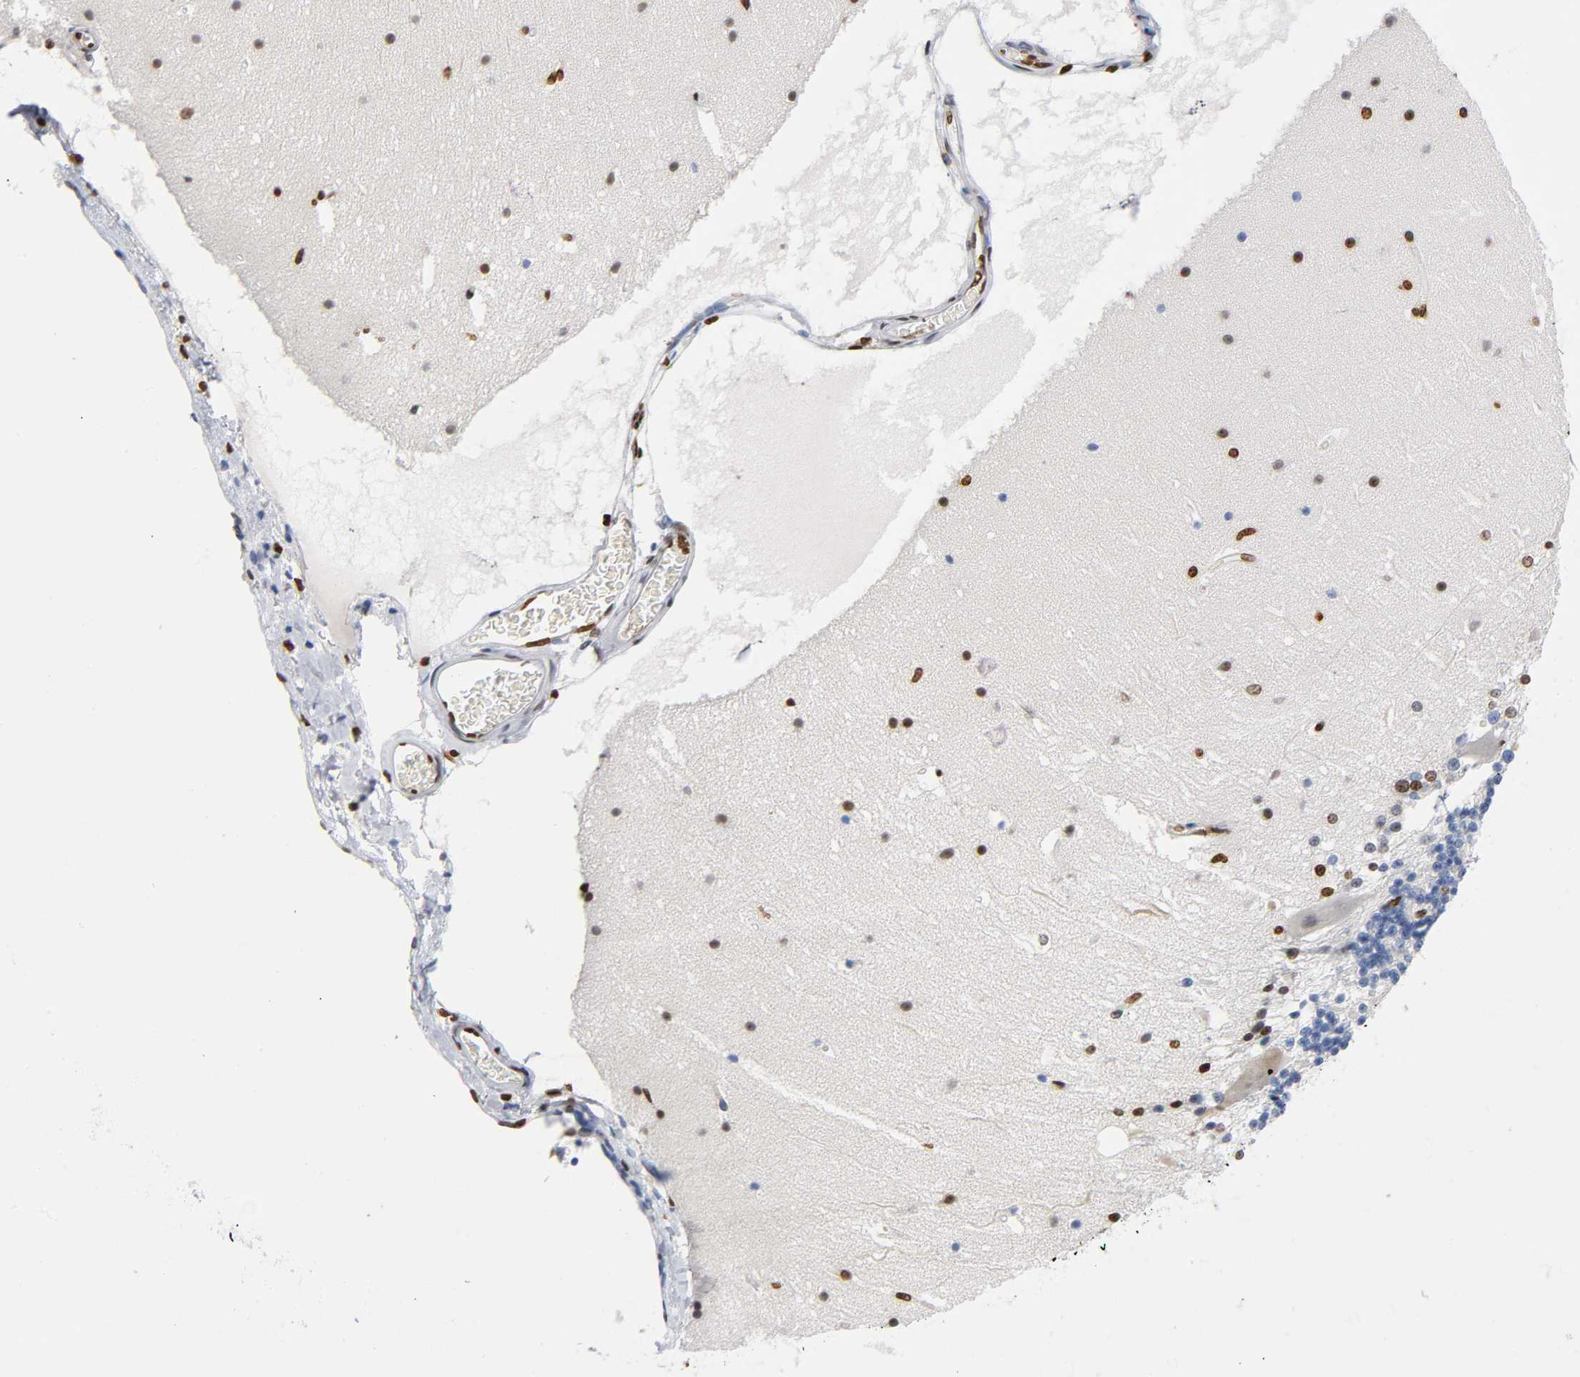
{"staining": {"intensity": "strong", "quantity": "<25%", "location": "nuclear"}, "tissue": "cerebellum", "cell_type": "Cells in granular layer", "image_type": "normal", "snomed": [{"axis": "morphology", "description": "Normal tissue, NOS"}, {"axis": "topography", "description": "Cerebellum"}], "caption": "About <25% of cells in granular layer in unremarkable human cerebellum reveal strong nuclear protein staining as visualized by brown immunohistochemical staining.", "gene": "HOXA6", "patient": {"sex": "female", "age": 19}}